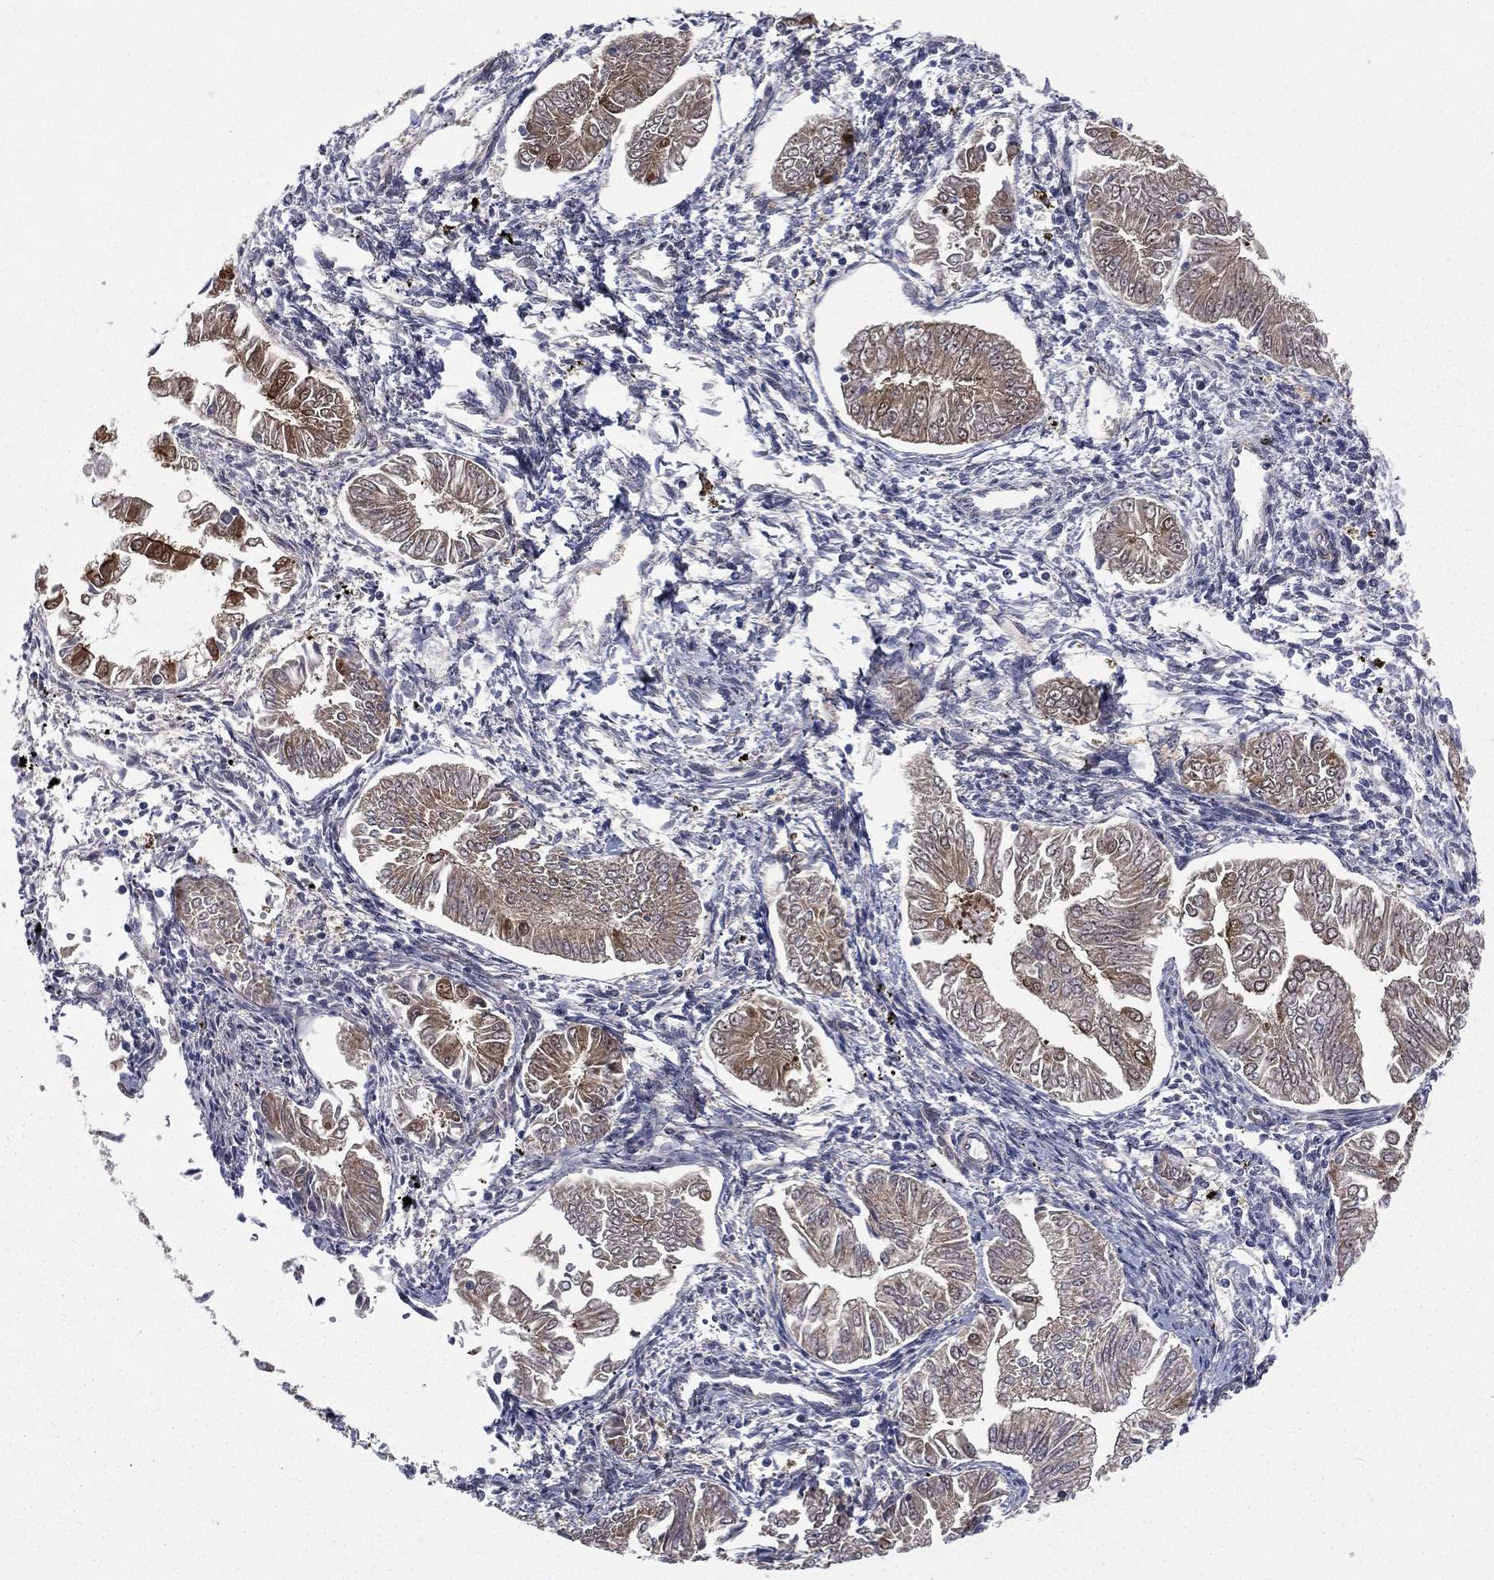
{"staining": {"intensity": "weak", "quantity": "25%-75%", "location": "cytoplasmic/membranous"}, "tissue": "endometrial cancer", "cell_type": "Tumor cells", "image_type": "cancer", "snomed": [{"axis": "morphology", "description": "Adenocarcinoma, NOS"}, {"axis": "topography", "description": "Endometrium"}], "caption": "Immunohistochemistry (IHC) staining of endometrial adenocarcinoma, which demonstrates low levels of weak cytoplasmic/membranous staining in about 25%-75% of tumor cells indicating weak cytoplasmic/membranous protein positivity. The staining was performed using DAB (brown) for protein detection and nuclei were counterstained in hematoxylin (blue).", "gene": "ARL3", "patient": {"sex": "female", "age": 53}}